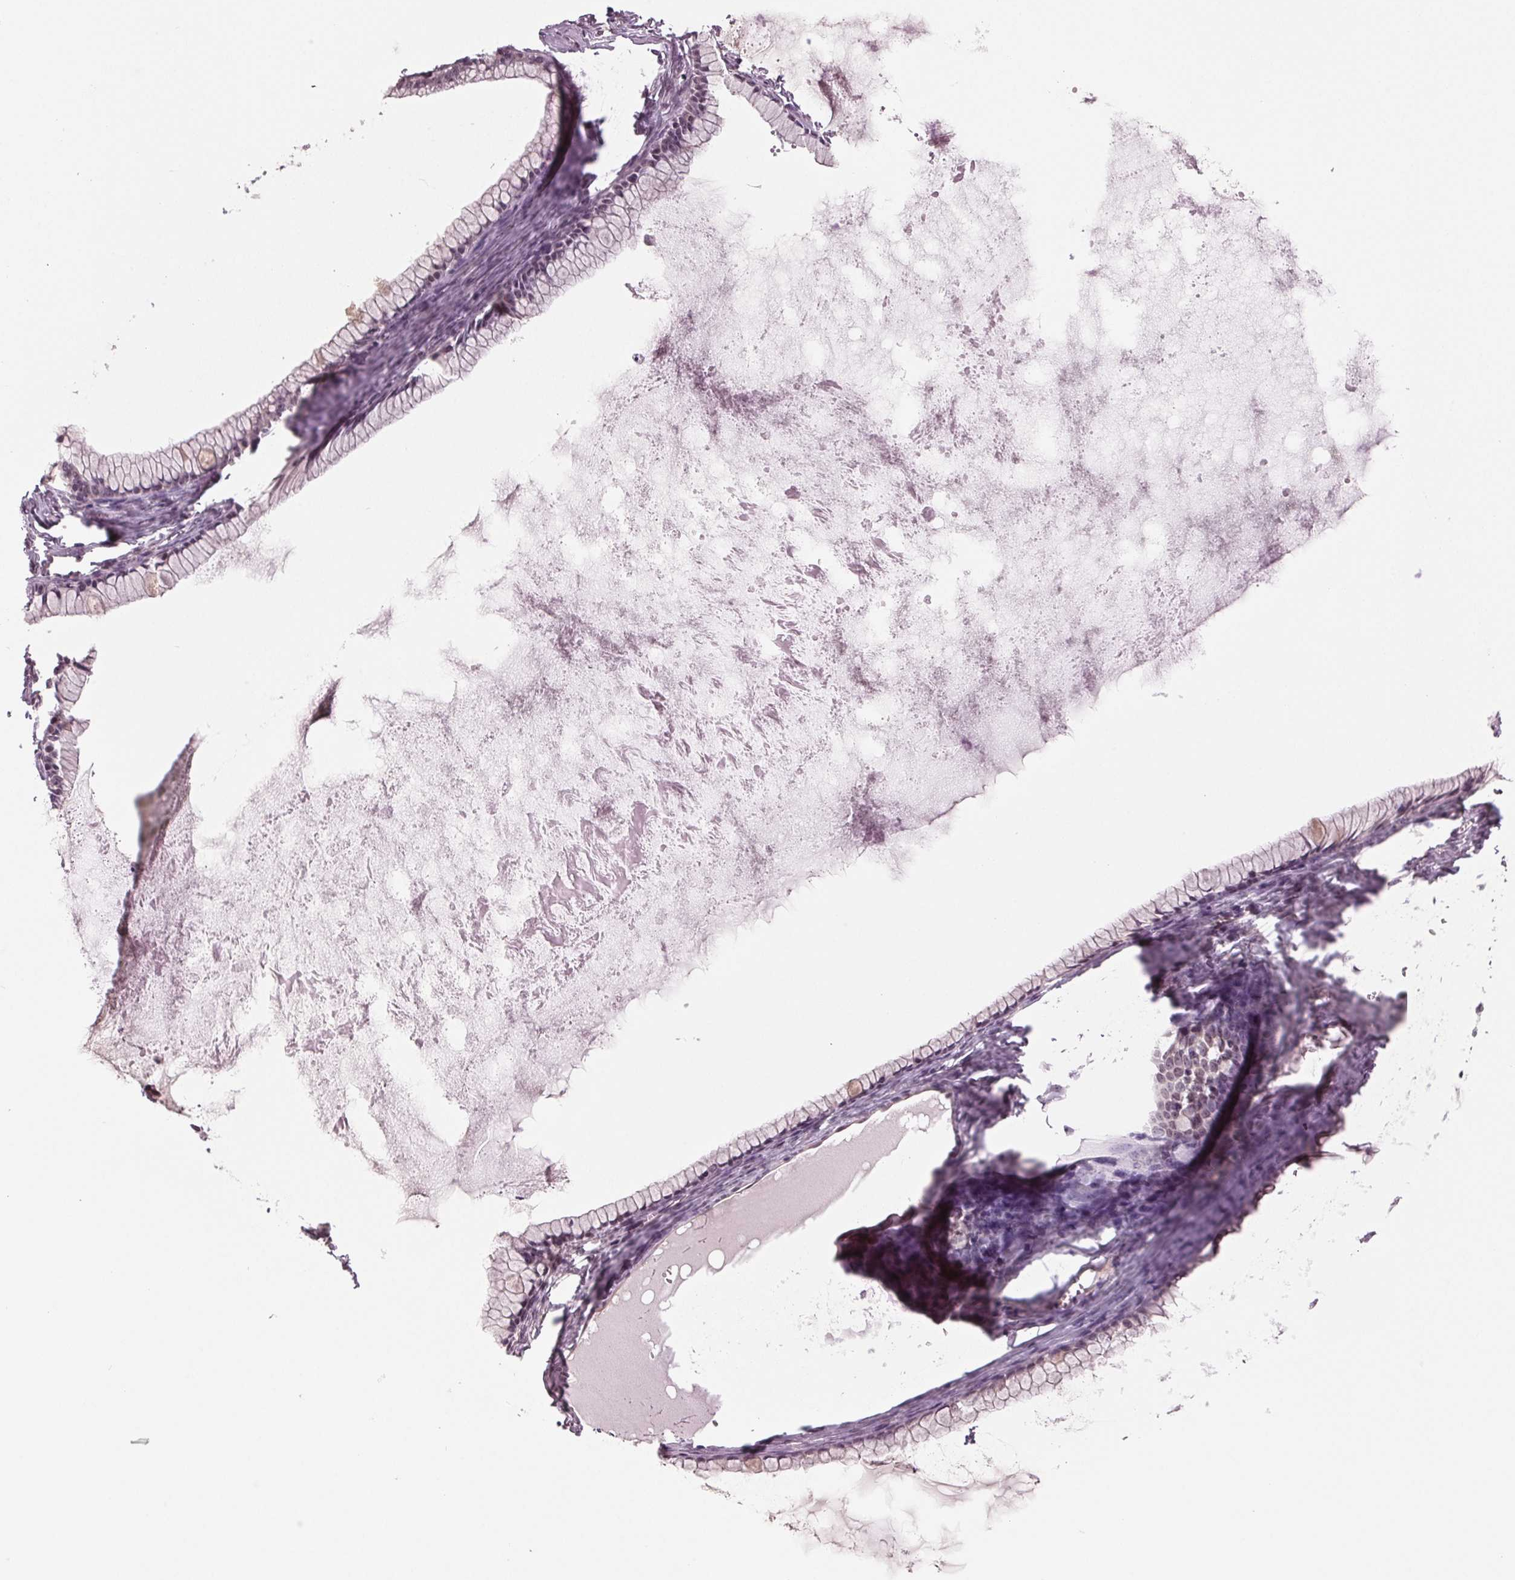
{"staining": {"intensity": "negative", "quantity": "none", "location": "none"}, "tissue": "ovarian cancer", "cell_type": "Tumor cells", "image_type": "cancer", "snomed": [{"axis": "morphology", "description": "Cystadenocarcinoma, mucinous, NOS"}, {"axis": "topography", "description": "Ovary"}], "caption": "Immunohistochemistry photomicrograph of neoplastic tissue: mucinous cystadenocarcinoma (ovarian) stained with DAB reveals no significant protein staining in tumor cells.", "gene": "STAT3", "patient": {"sex": "female", "age": 41}}